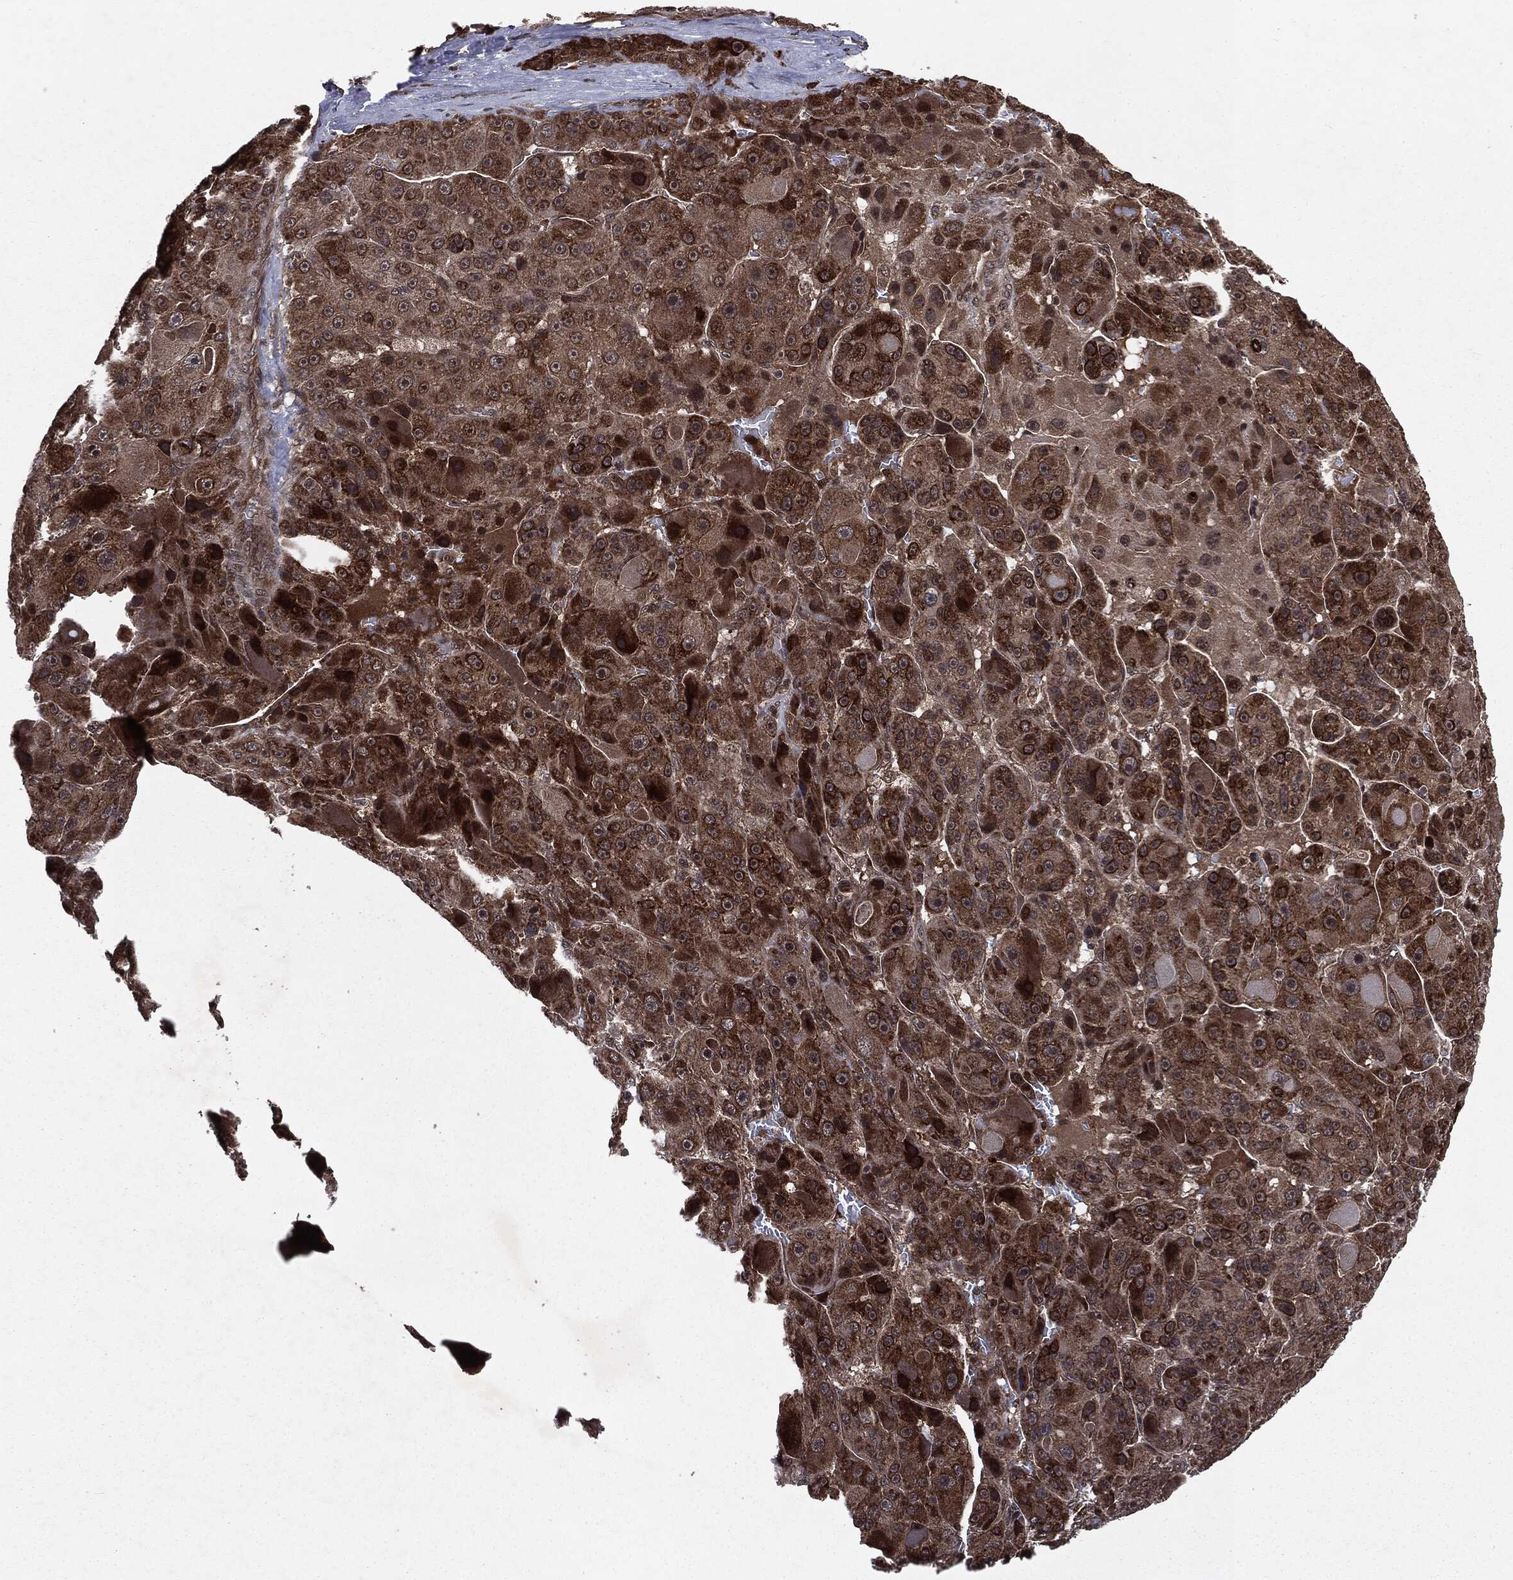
{"staining": {"intensity": "strong", "quantity": "25%-75%", "location": "cytoplasmic/membranous"}, "tissue": "liver cancer", "cell_type": "Tumor cells", "image_type": "cancer", "snomed": [{"axis": "morphology", "description": "Carcinoma, Hepatocellular, NOS"}, {"axis": "topography", "description": "Liver"}], "caption": "Protein analysis of liver hepatocellular carcinoma tissue shows strong cytoplasmic/membranous positivity in approximately 25%-75% of tumor cells. (IHC, brightfield microscopy, high magnification).", "gene": "STAU2", "patient": {"sex": "male", "age": 76}}